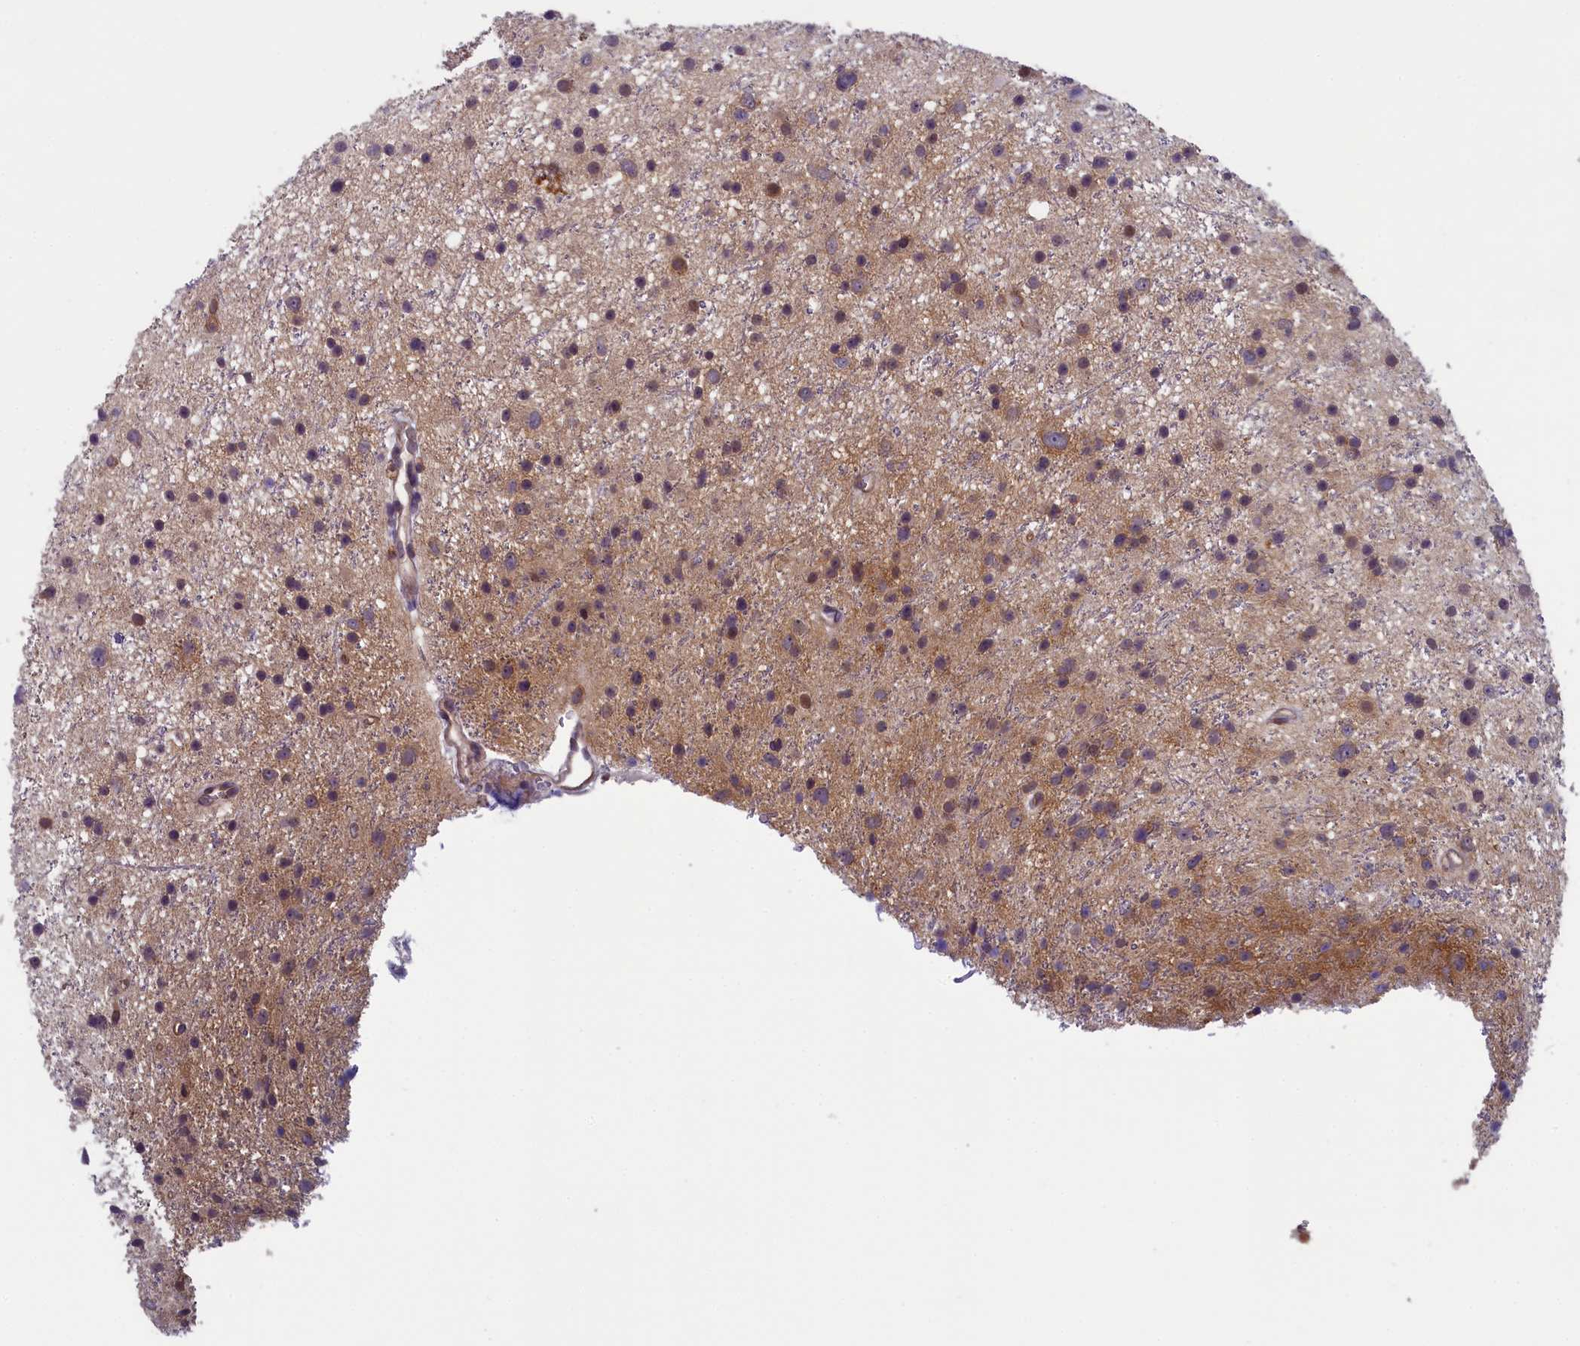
{"staining": {"intensity": "weak", "quantity": "<25%", "location": "cytoplasmic/membranous"}, "tissue": "glioma", "cell_type": "Tumor cells", "image_type": "cancer", "snomed": [{"axis": "morphology", "description": "Glioma, malignant, Low grade"}, {"axis": "topography", "description": "Cerebral cortex"}], "caption": "Immunohistochemistry micrograph of glioma stained for a protein (brown), which shows no positivity in tumor cells.", "gene": "ANKRD39", "patient": {"sex": "female", "age": 39}}